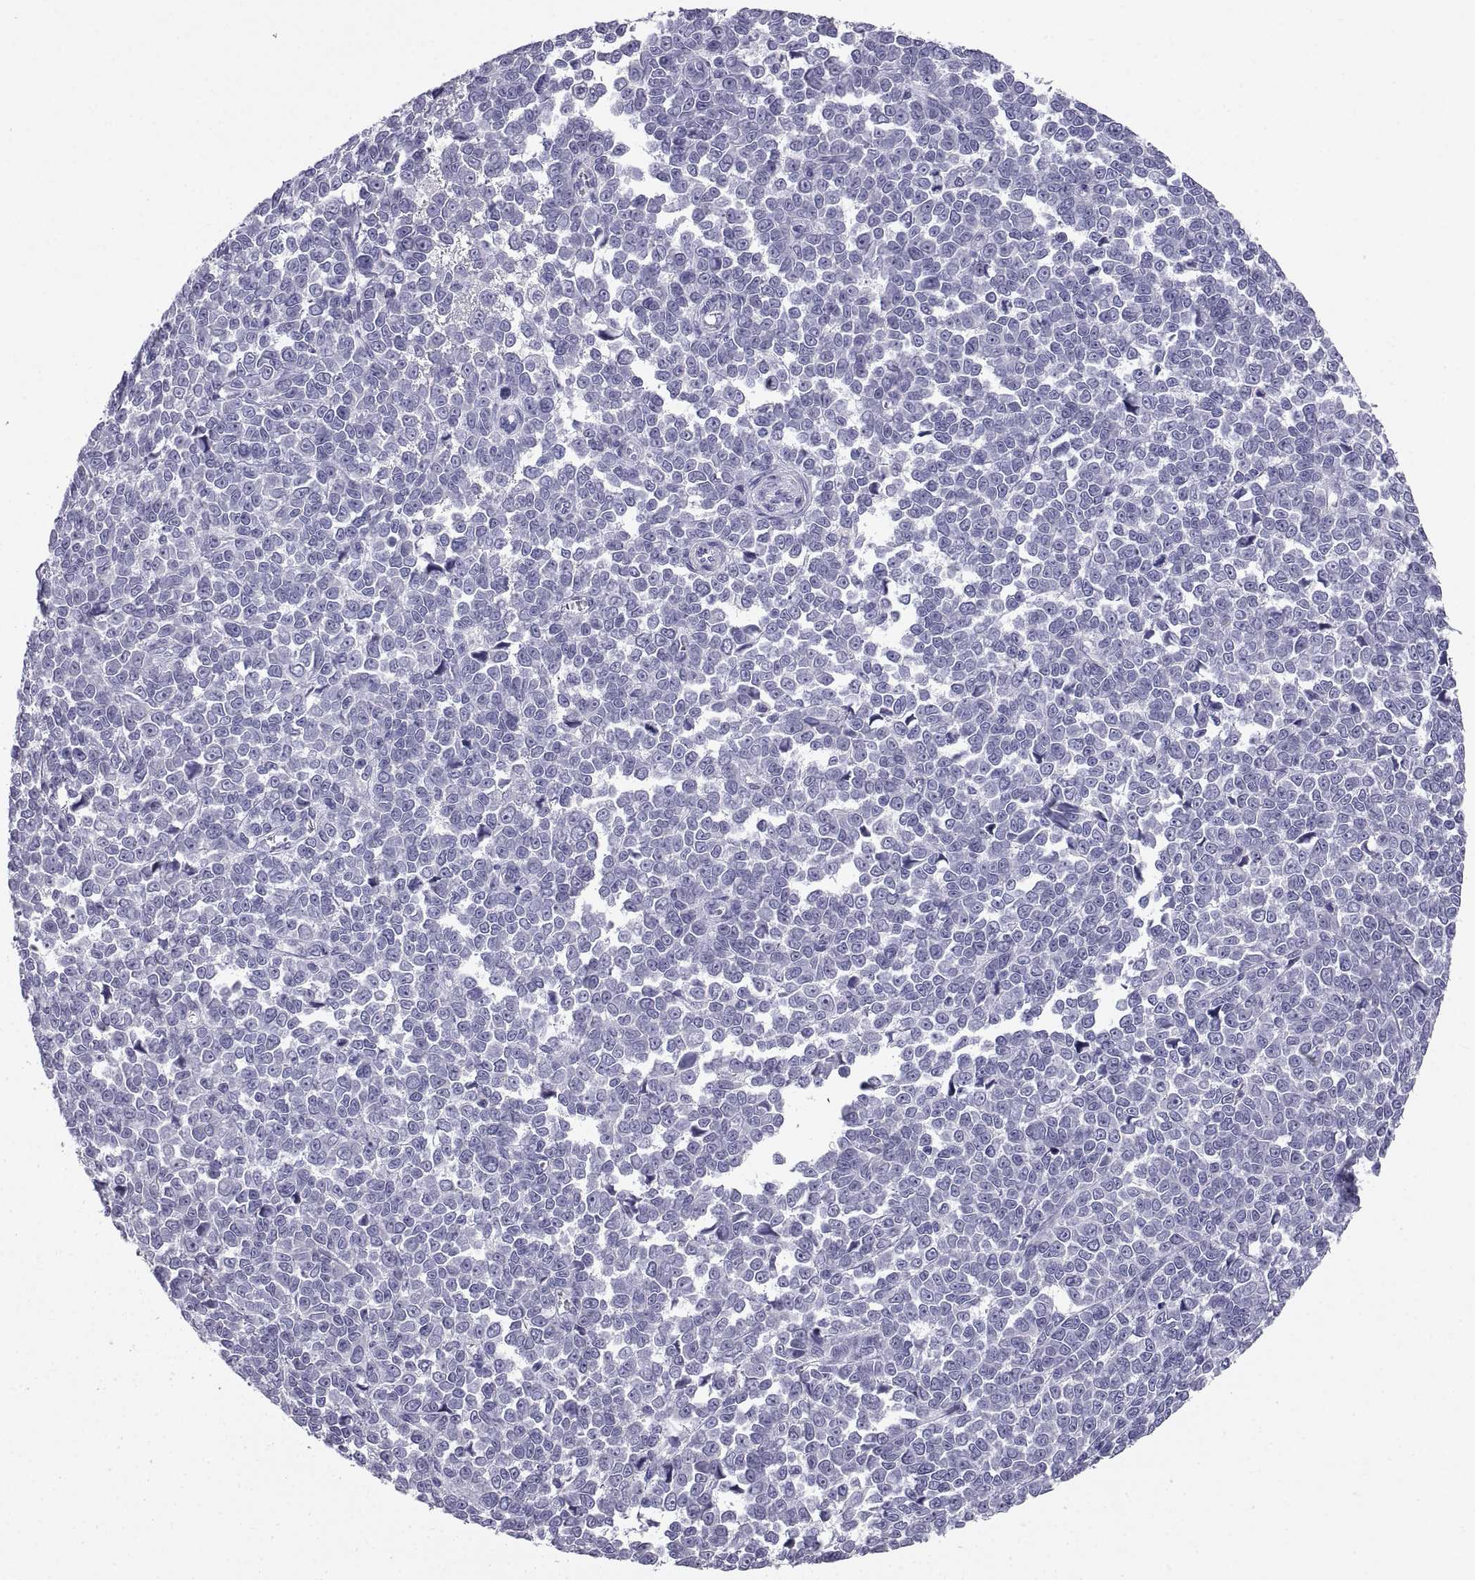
{"staining": {"intensity": "negative", "quantity": "none", "location": "none"}, "tissue": "melanoma", "cell_type": "Tumor cells", "image_type": "cancer", "snomed": [{"axis": "morphology", "description": "Malignant melanoma, NOS"}, {"axis": "topography", "description": "Skin"}], "caption": "Immunohistochemistry (IHC) image of neoplastic tissue: human melanoma stained with DAB (3,3'-diaminobenzidine) demonstrates no significant protein expression in tumor cells.", "gene": "PCSK1N", "patient": {"sex": "female", "age": 95}}